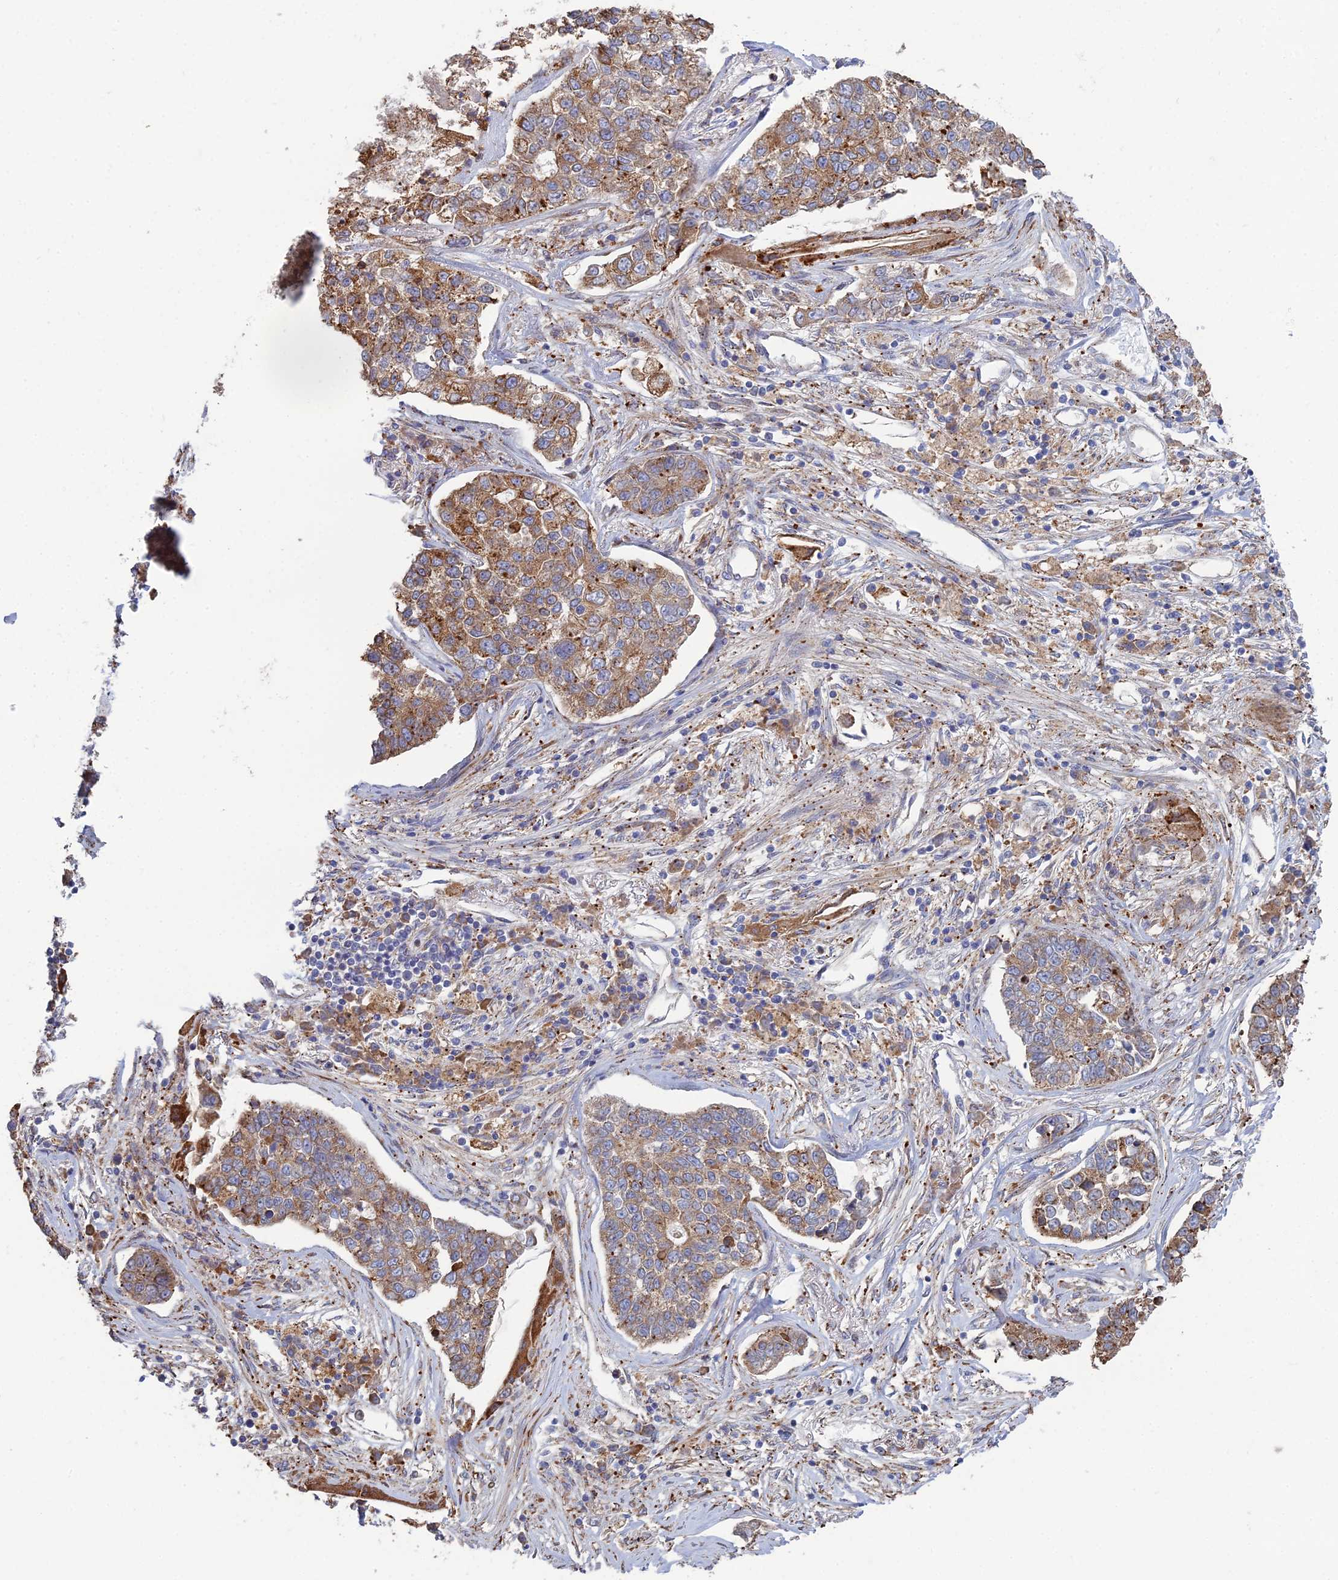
{"staining": {"intensity": "moderate", "quantity": ">75%", "location": "cytoplasmic/membranous"}, "tissue": "lung cancer", "cell_type": "Tumor cells", "image_type": "cancer", "snomed": [{"axis": "morphology", "description": "Adenocarcinoma, NOS"}, {"axis": "topography", "description": "Lung"}], "caption": "Protein staining demonstrates moderate cytoplasmic/membranous expression in approximately >75% of tumor cells in lung adenocarcinoma.", "gene": "TRAPPC6A", "patient": {"sex": "male", "age": 49}}